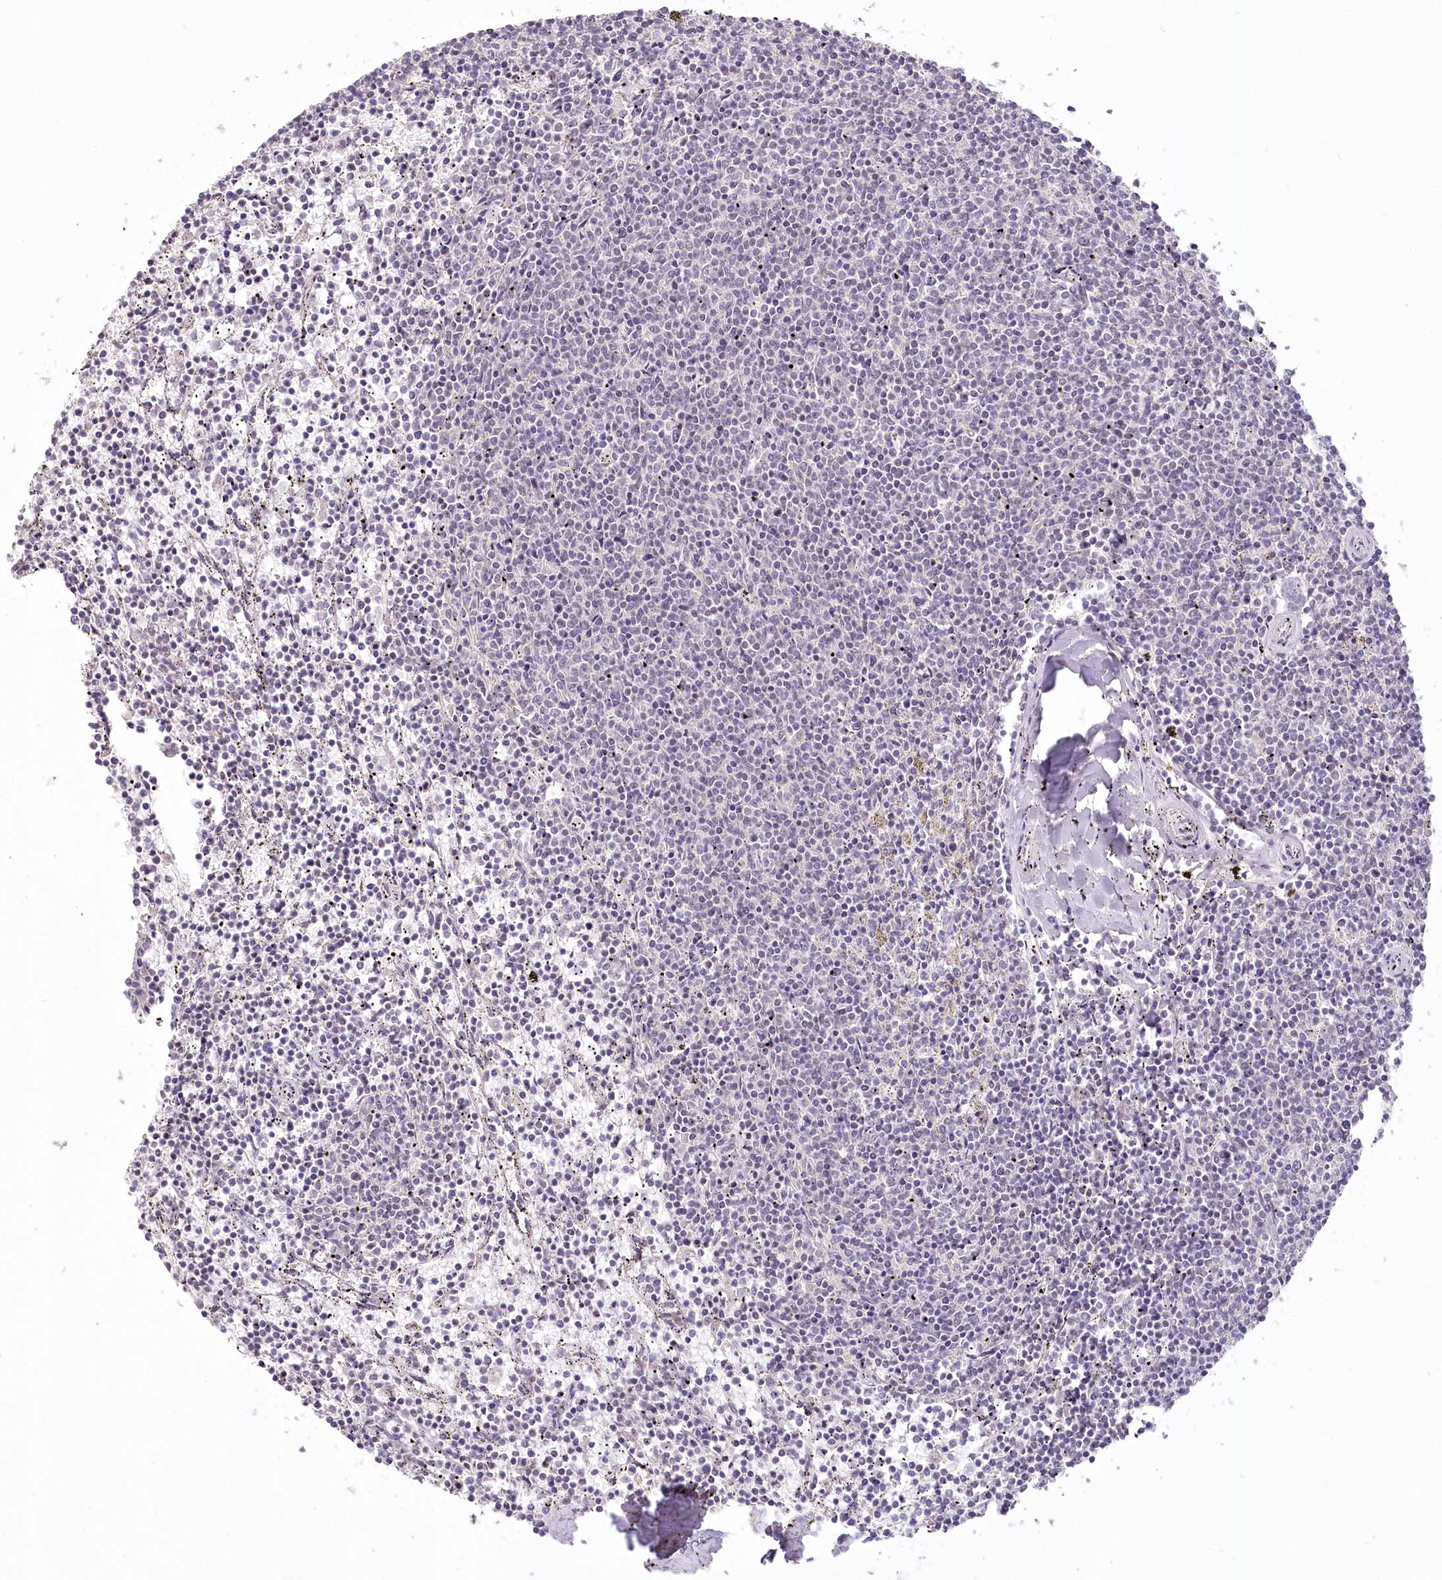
{"staining": {"intensity": "negative", "quantity": "none", "location": "none"}, "tissue": "lymphoma", "cell_type": "Tumor cells", "image_type": "cancer", "snomed": [{"axis": "morphology", "description": "Malignant lymphoma, non-Hodgkin's type, Low grade"}, {"axis": "topography", "description": "Spleen"}], "caption": "High magnification brightfield microscopy of lymphoma stained with DAB (3,3'-diaminobenzidine) (brown) and counterstained with hematoxylin (blue): tumor cells show no significant positivity. The staining is performed using DAB (3,3'-diaminobenzidine) brown chromogen with nuclei counter-stained in using hematoxylin.", "gene": "USP11", "patient": {"sex": "female", "age": 50}}